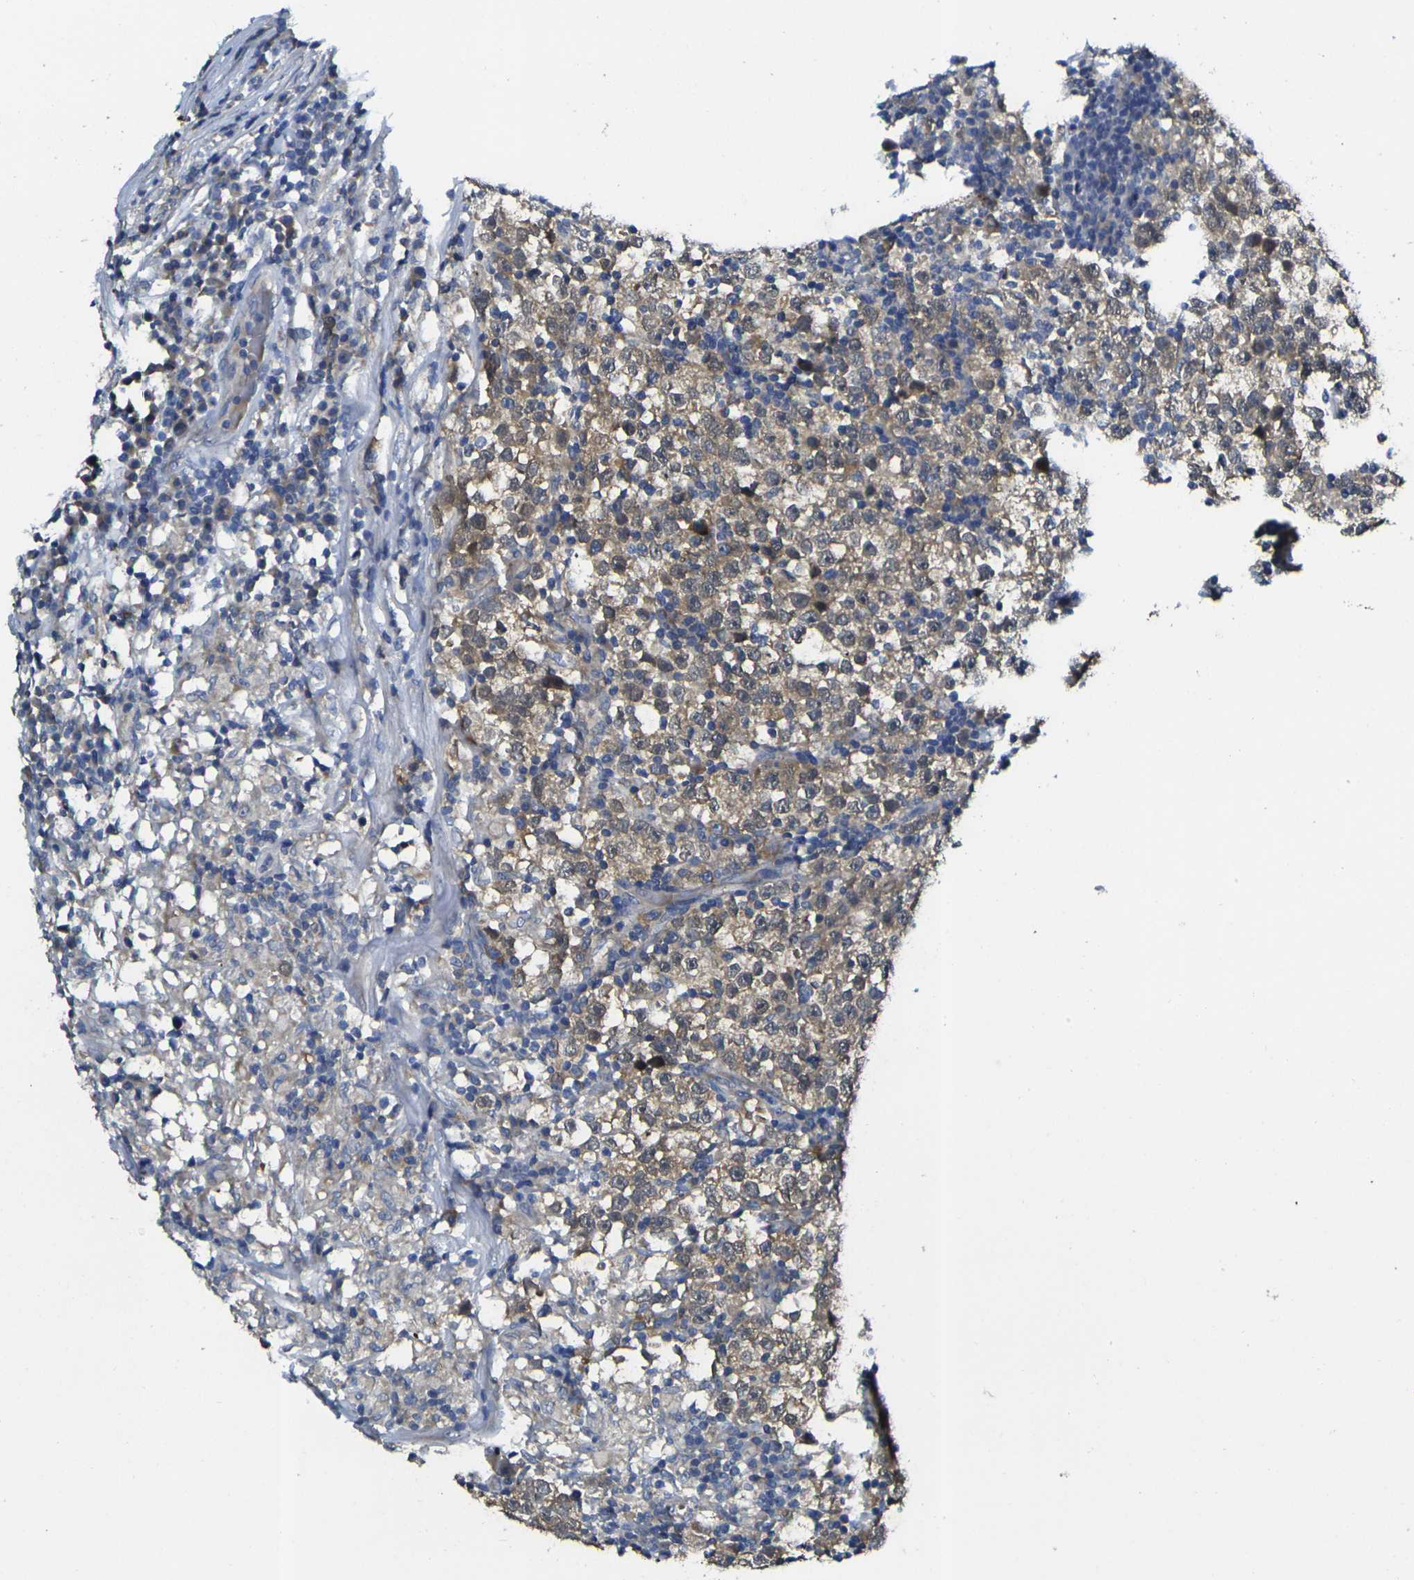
{"staining": {"intensity": "moderate", "quantity": ">75%", "location": "cytoplasmic/membranous,nuclear"}, "tissue": "testis cancer", "cell_type": "Tumor cells", "image_type": "cancer", "snomed": [{"axis": "morphology", "description": "Seminoma, NOS"}, {"axis": "topography", "description": "Testis"}], "caption": "Testis cancer (seminoma) stained with a protein marker shows moderate staining in tumor cells.", "gene": "GNA12", "patient": {"sex": "male", "age": 43}}